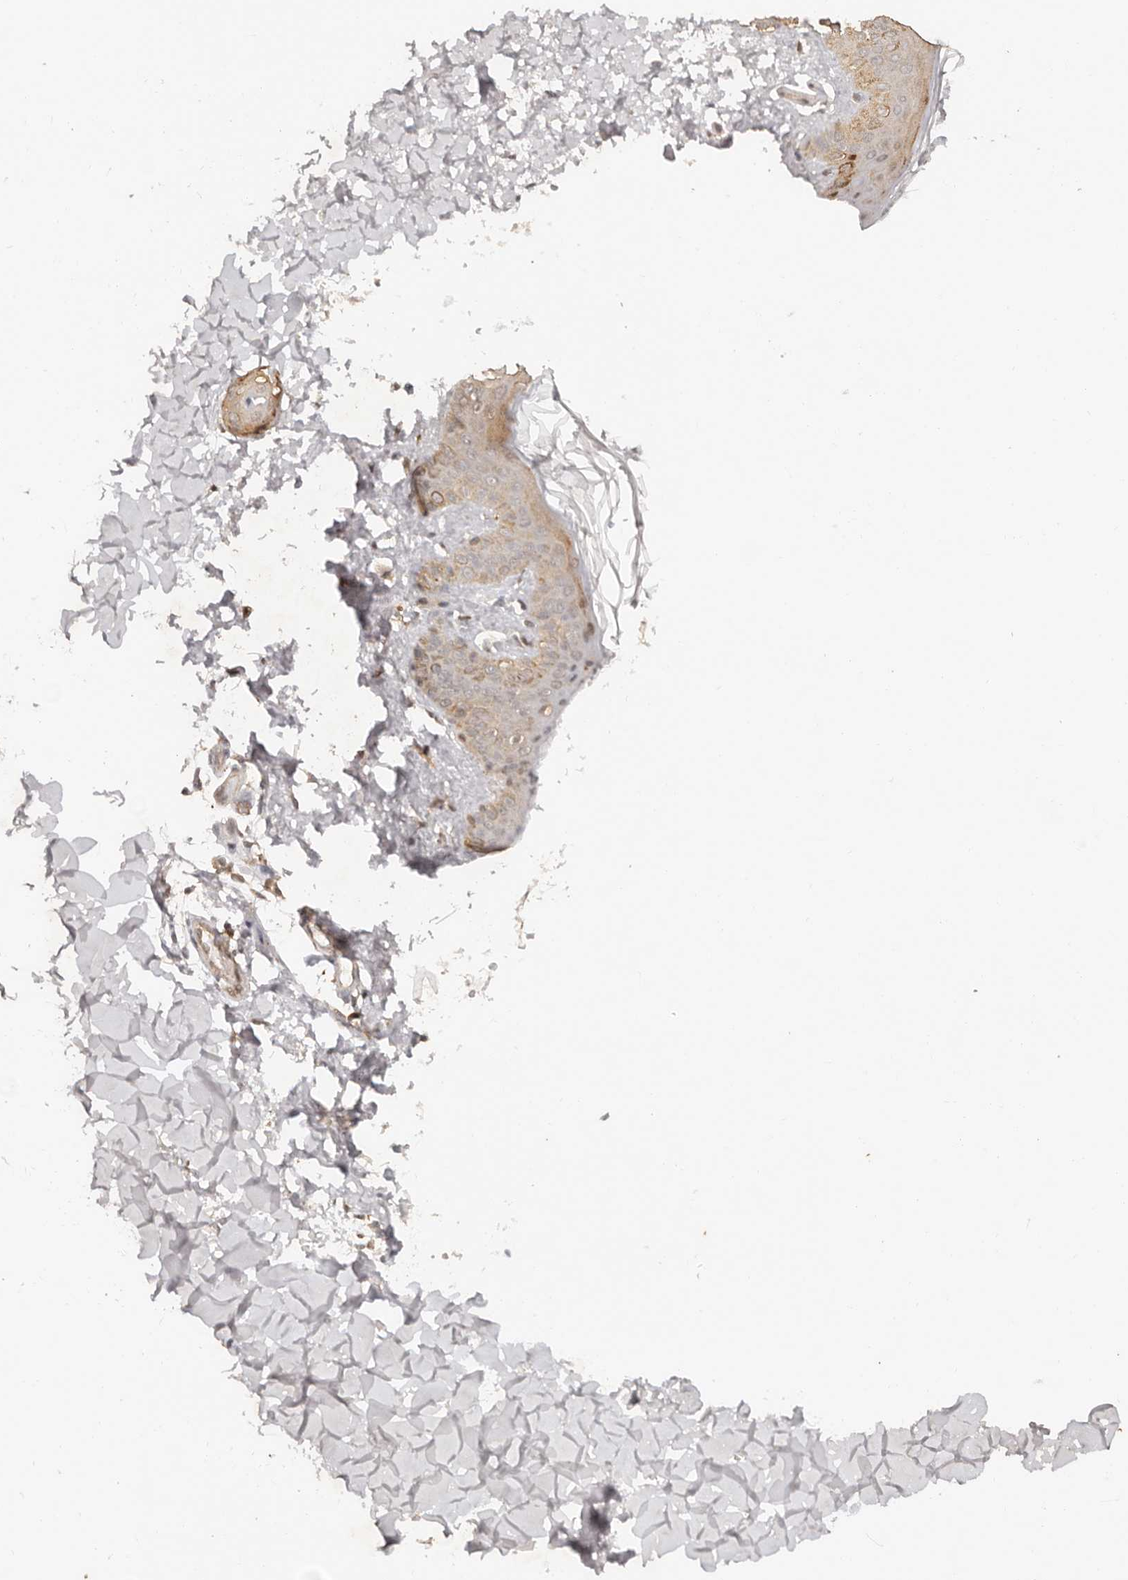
{"staining": {"intensity": "weak", "quantity": ">75%", "location": "cytoplasmic/membranous"}, "tissue": "skin", "cell_type": "Fibroblasts", "image_type": "normal", "snomed": [{"axis": "morphology", "description": "Normal tissue, NOS"}, {"axis": "morphology", "description": "Neoplasm, benign, NOS"}, {"axis": "topography", "description": "Skin"}, {"axis": "topography", "description": "Soft tissue"}], "caption": "DAB (3,3'-diaminobenzidine) immunohistochemical staining of unremarkable human skin exhibits weak cytoplasmic/membranous protein staining in about >75% of fibroblasts.", "gene": "SEC14L1", "patient": {"sex": "male", "age": 26}}